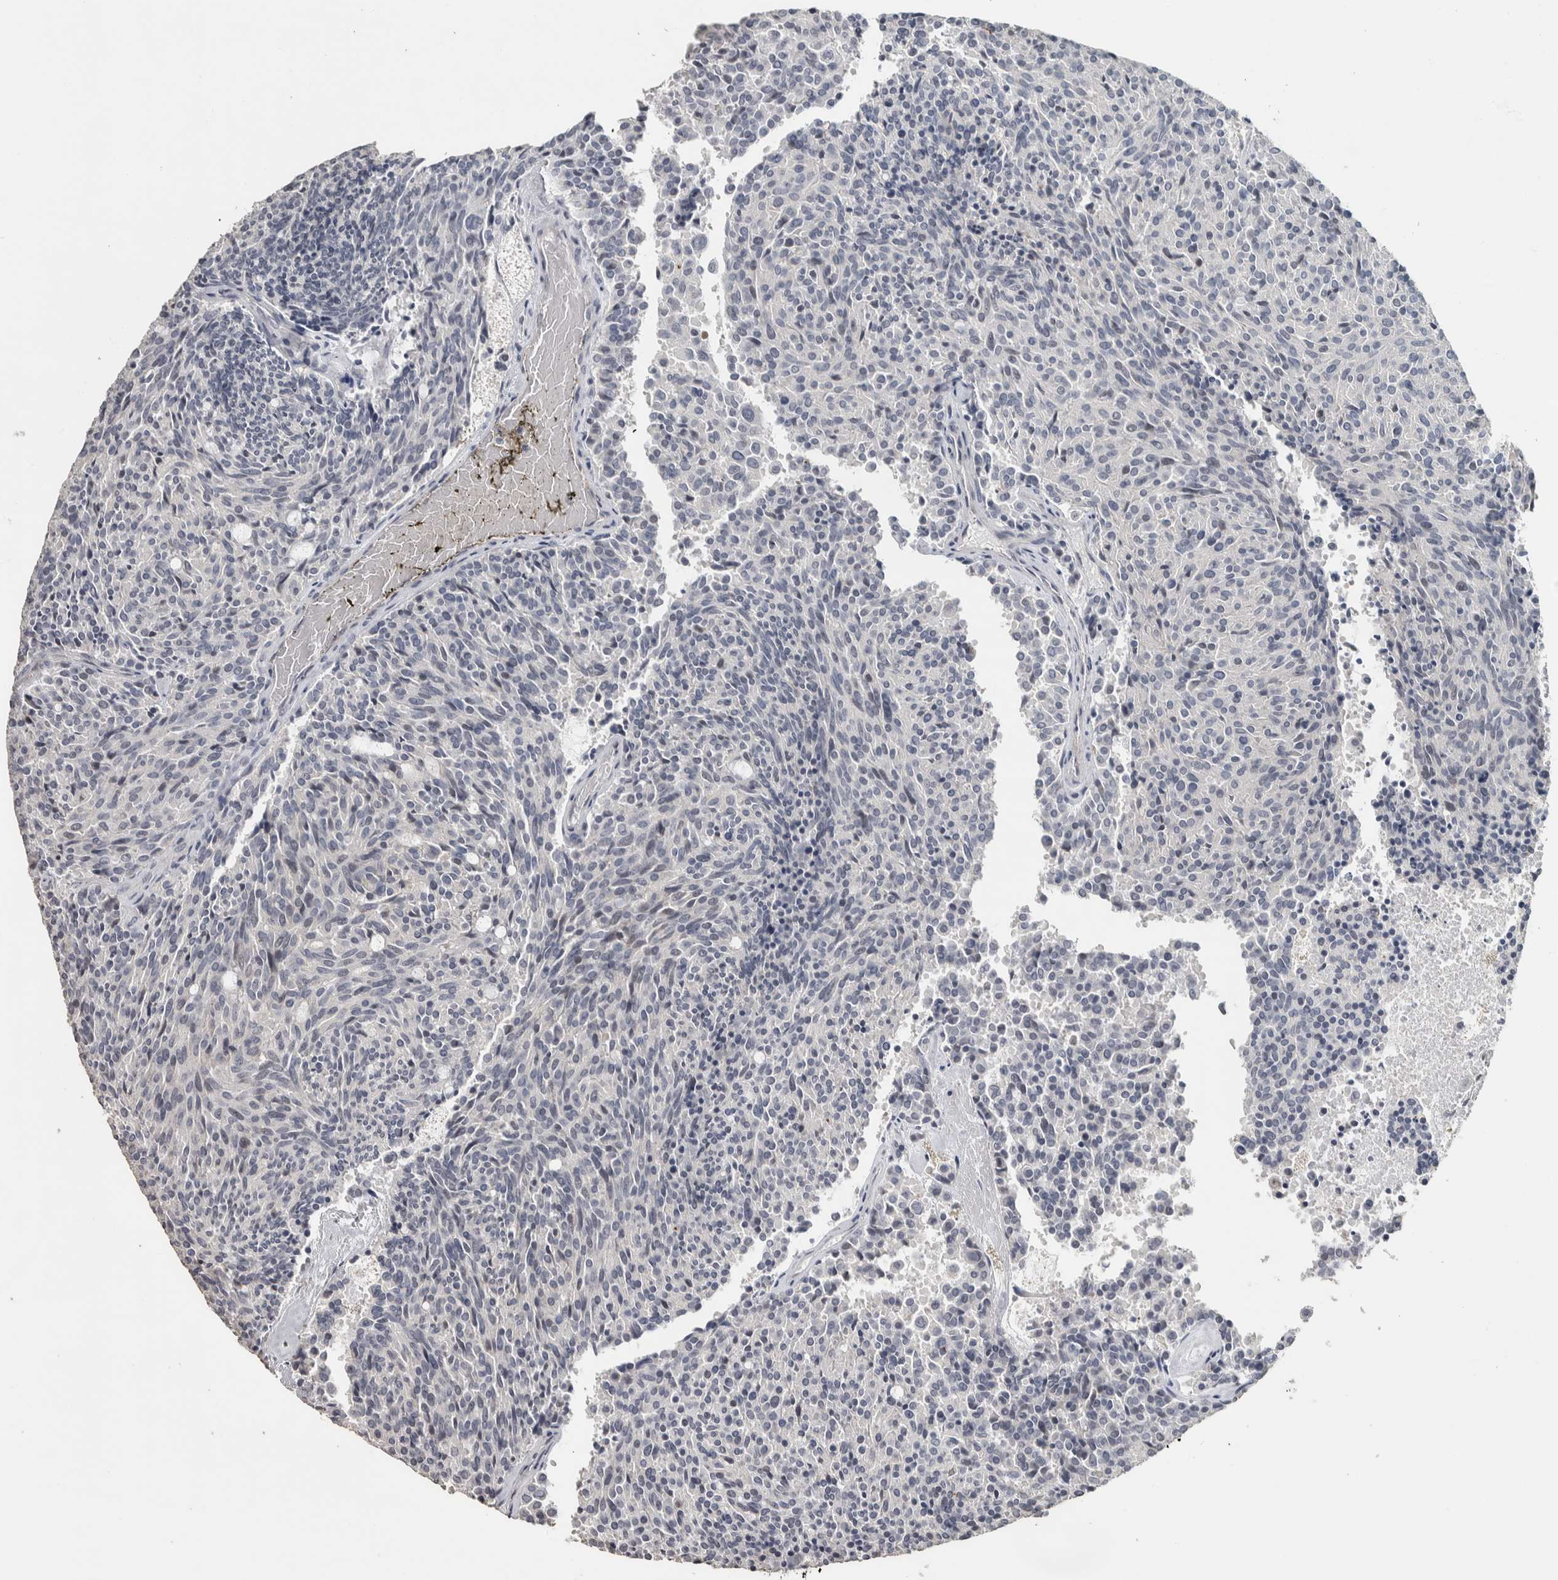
{"staining": {"intensity": "negative", "quantity": "none", "location": "none"}, "tissue": "carcinoid", "cell_type": "Tumor cells", "image_type": "cancer", "snomed": [{"axis": "morphology", "description": "Carcinoid, malignant, NOS"}, {"axis": "topography", "description": "Pancreas"}], "caption": "DAB immunohistochemical staining of carcinoid exhibits no significant positivity in tumor cells. (Immunohistochemistry (ihc), brightfield microscopy, high magnification).", "gene": "NECAB1", "patient": {"sex": "female", "age": 54}}